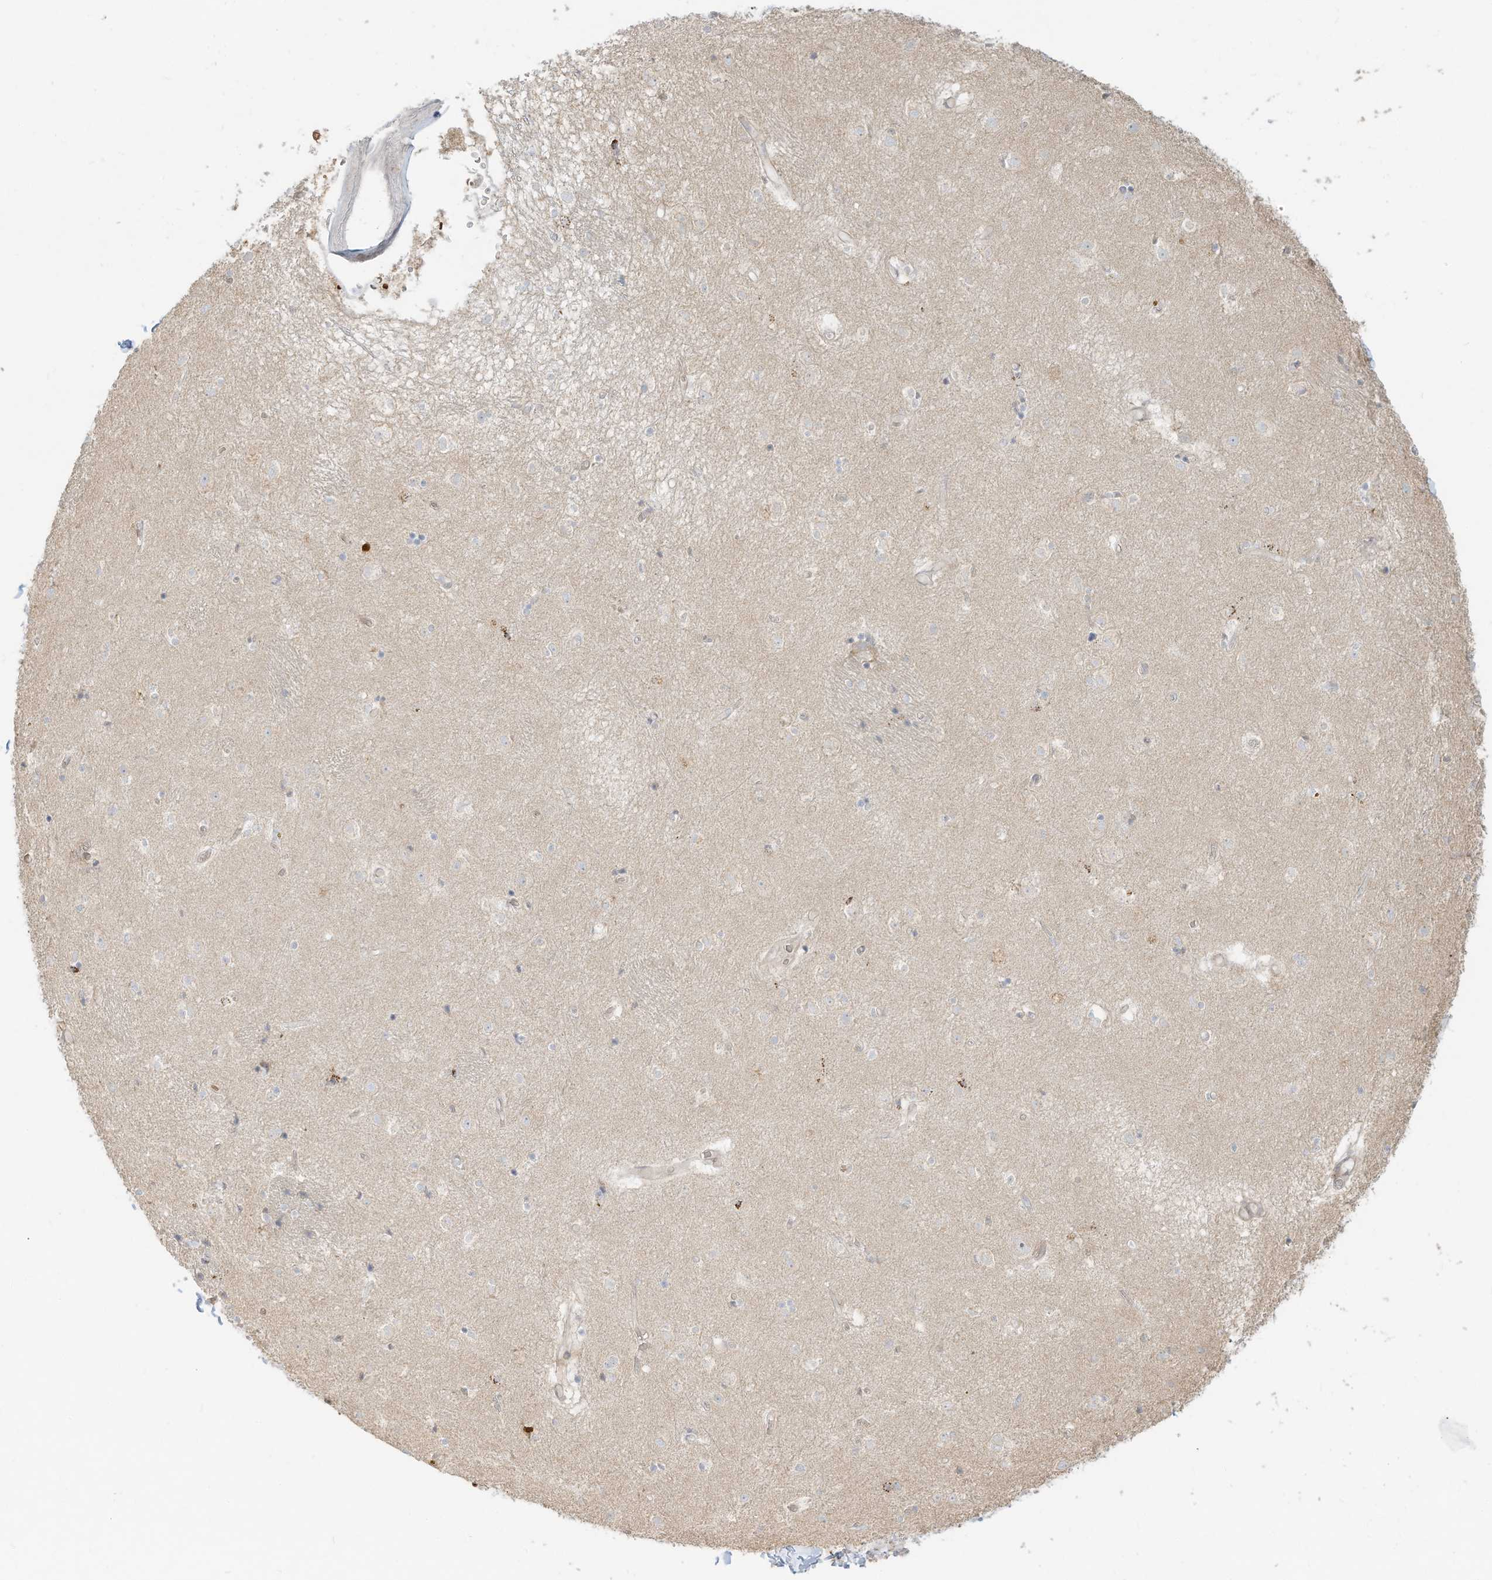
{"staining": {"intensity": "negative", "quantity": "none", "location": "none"}, "tissue": "caudate", "cell_type": "Glial cells", "image_type": "normal", "snomed": [{"axis": "morphology", "description": "Normal tissue, NOS"}, {"axis": "topography", "description": "Lateral ventricle wall"}], "caption": "This is an immunohistochemistry image of normal caudate. There is no expression in glial cells.", "gene": "OFD1", "patient": {"sex": "male", "age": 70}}